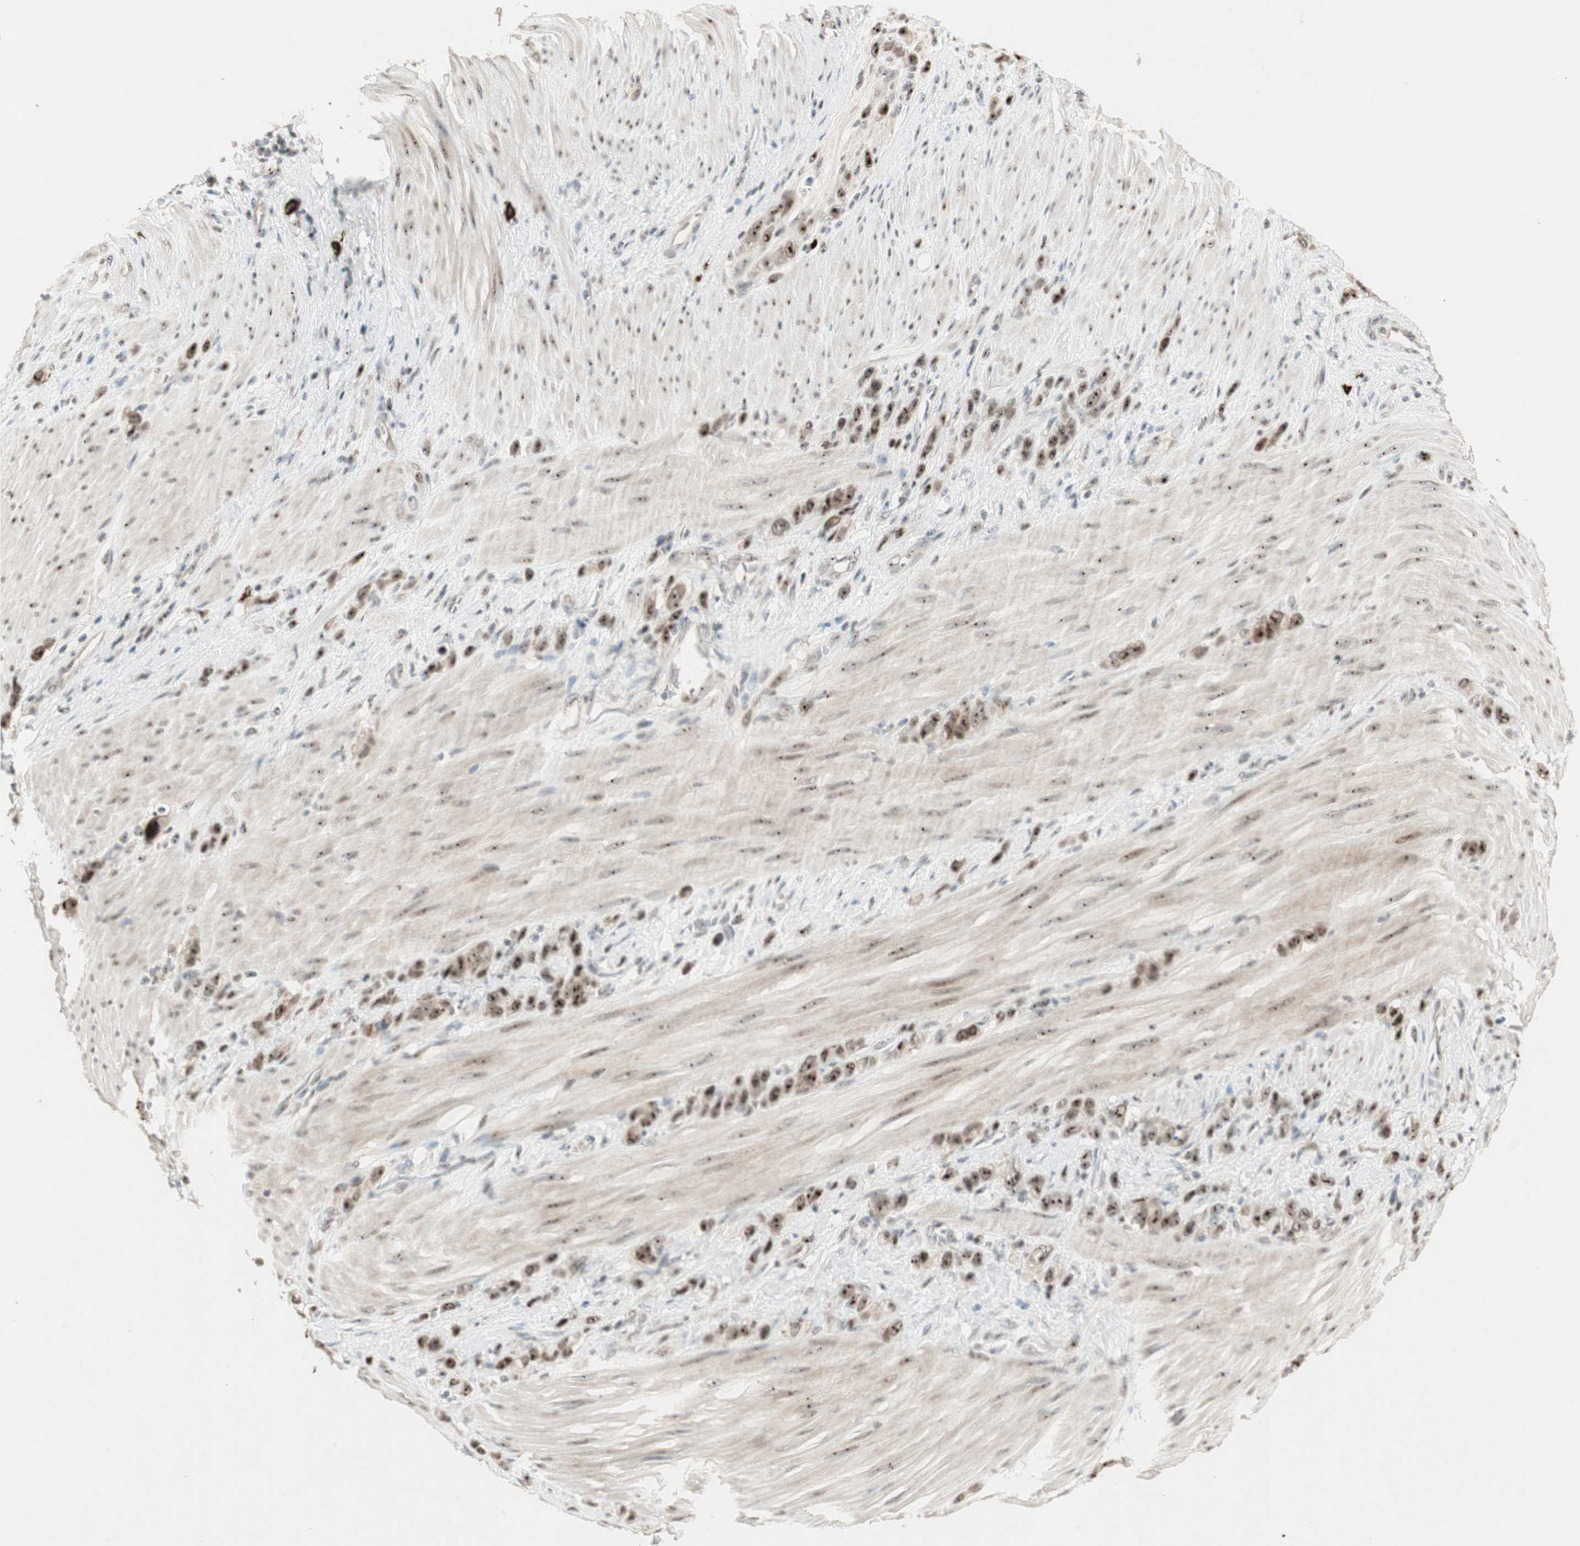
{"staining": {"intensity": "moderate", "quantity": ">75%", "location": "nuclear"}, "tissue": "stomach cancer", "cell_type": "Tumor cells", "image_type": "cancer", "snomed": [{"axis": "morphology", "description": "Normal tissue, NOS"}, {"axis": "morphology", "description": "Adenocarcinoma, NOS"}, {"axis": "morphology", "description": "Adenocarcinoma, High grade"}, {"axis": "topography", "description": "Stomach, upper"}, {"axis": "topography", "description": "Stomach"}], "caption": "Human stomach high-grade adenocarcinoma stained for a protein (brown) displays moderate nuclear positive positivity in approximately >75% of tumor cells.", "gene": "ETV4", "patient": {"sex": "female", "age": 65}}